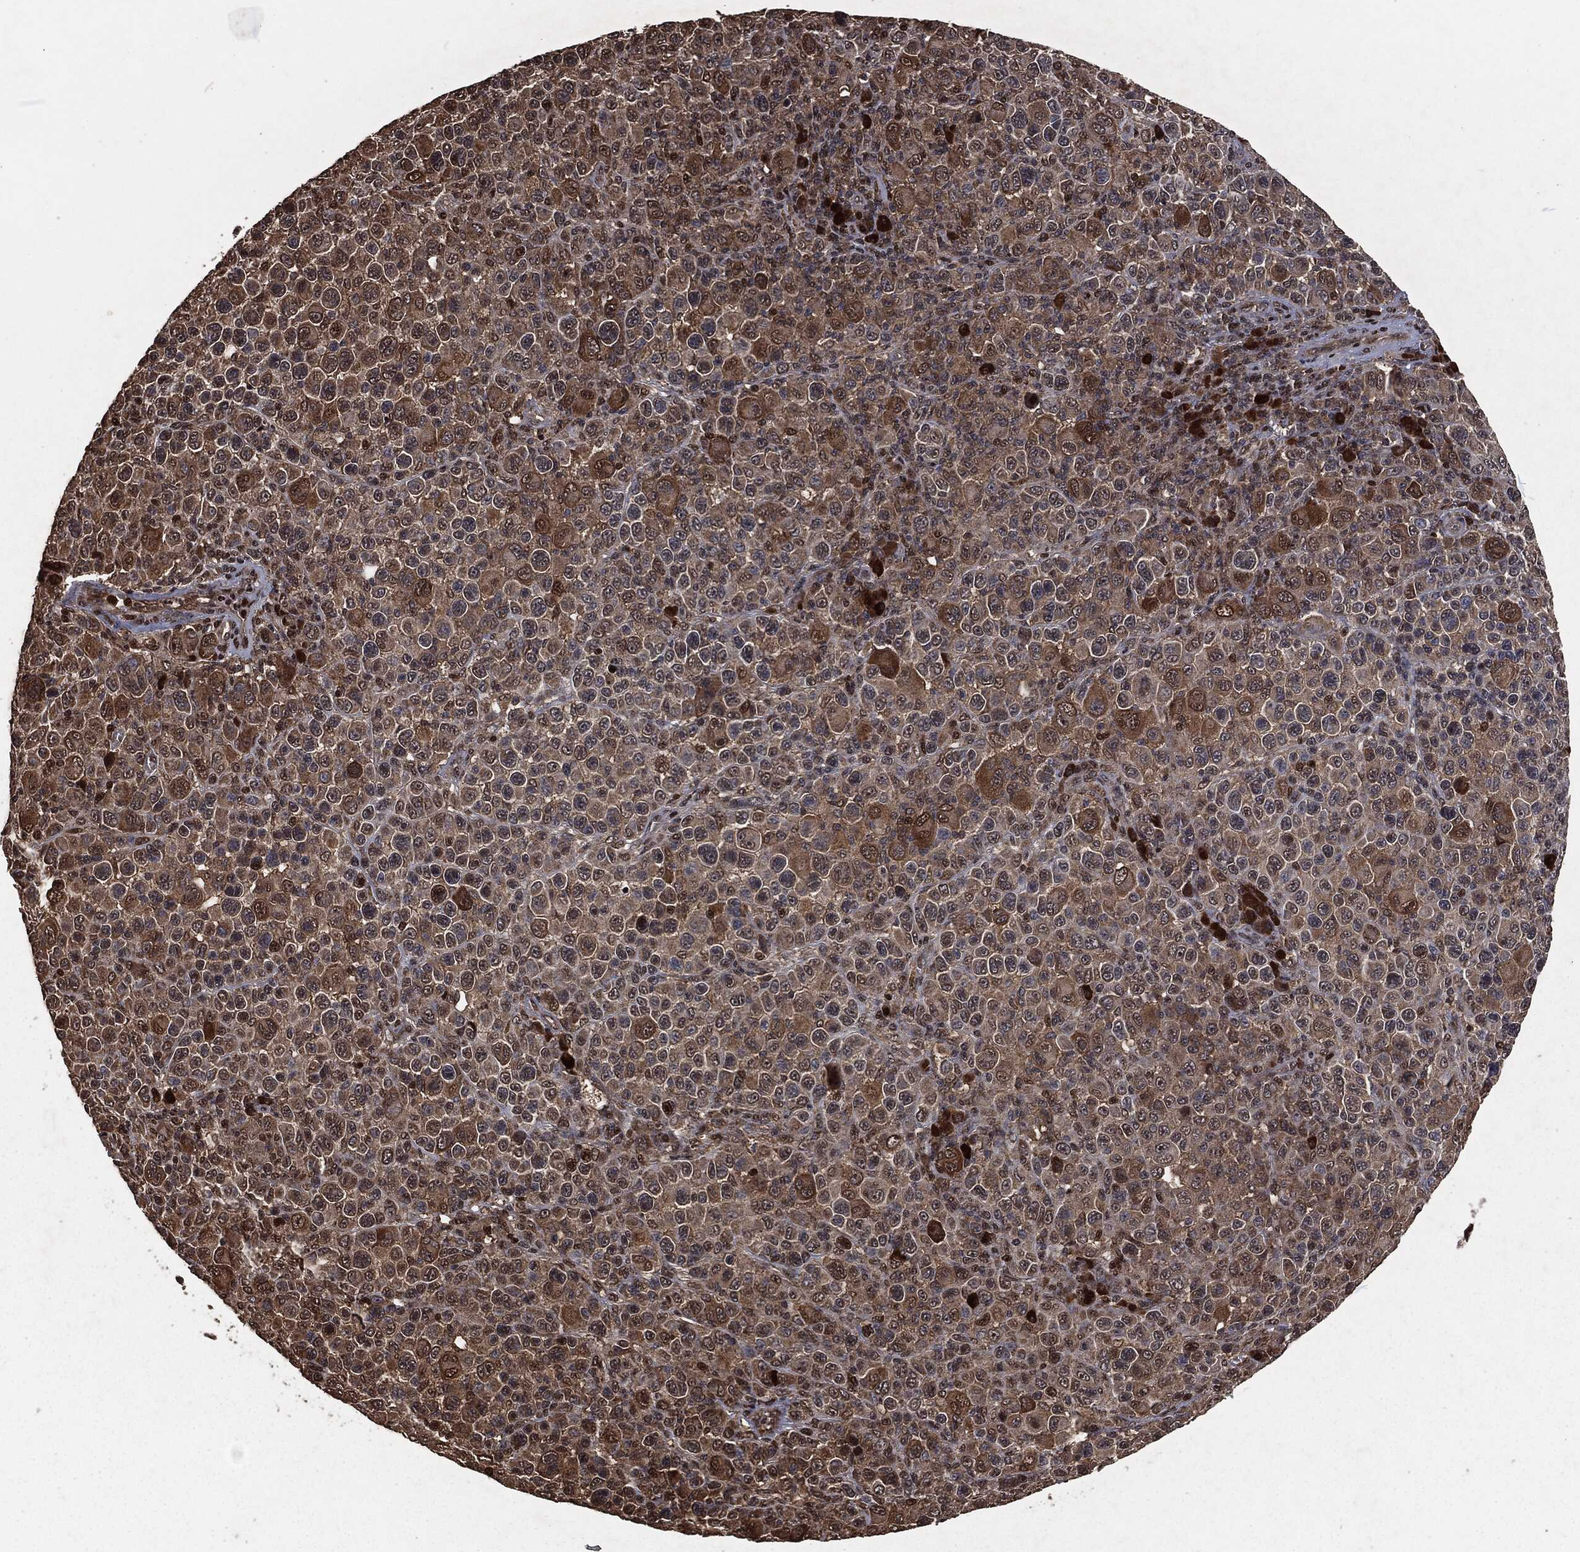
{"staining": {"intensity": "moderate", "quantity": "25%-75%", "location": "cytoplasmic/membranous"}, "tissue": "melanoma", "cell_type": "Tumor cells", "image_type": "cancer", "snomed": [{"axis": "morphology", "description": "Malignant melanoma, NOS"}, {"axis": "topography", "description": "Skin"}], "caption": "Tumor cells display medium levels of moderate cytoplasmic/membranous expression in about 25%-75% of cells in human malignant melanoma.", "gene": "SNAI1", "patient": {"sex": "female", "age": 57}}